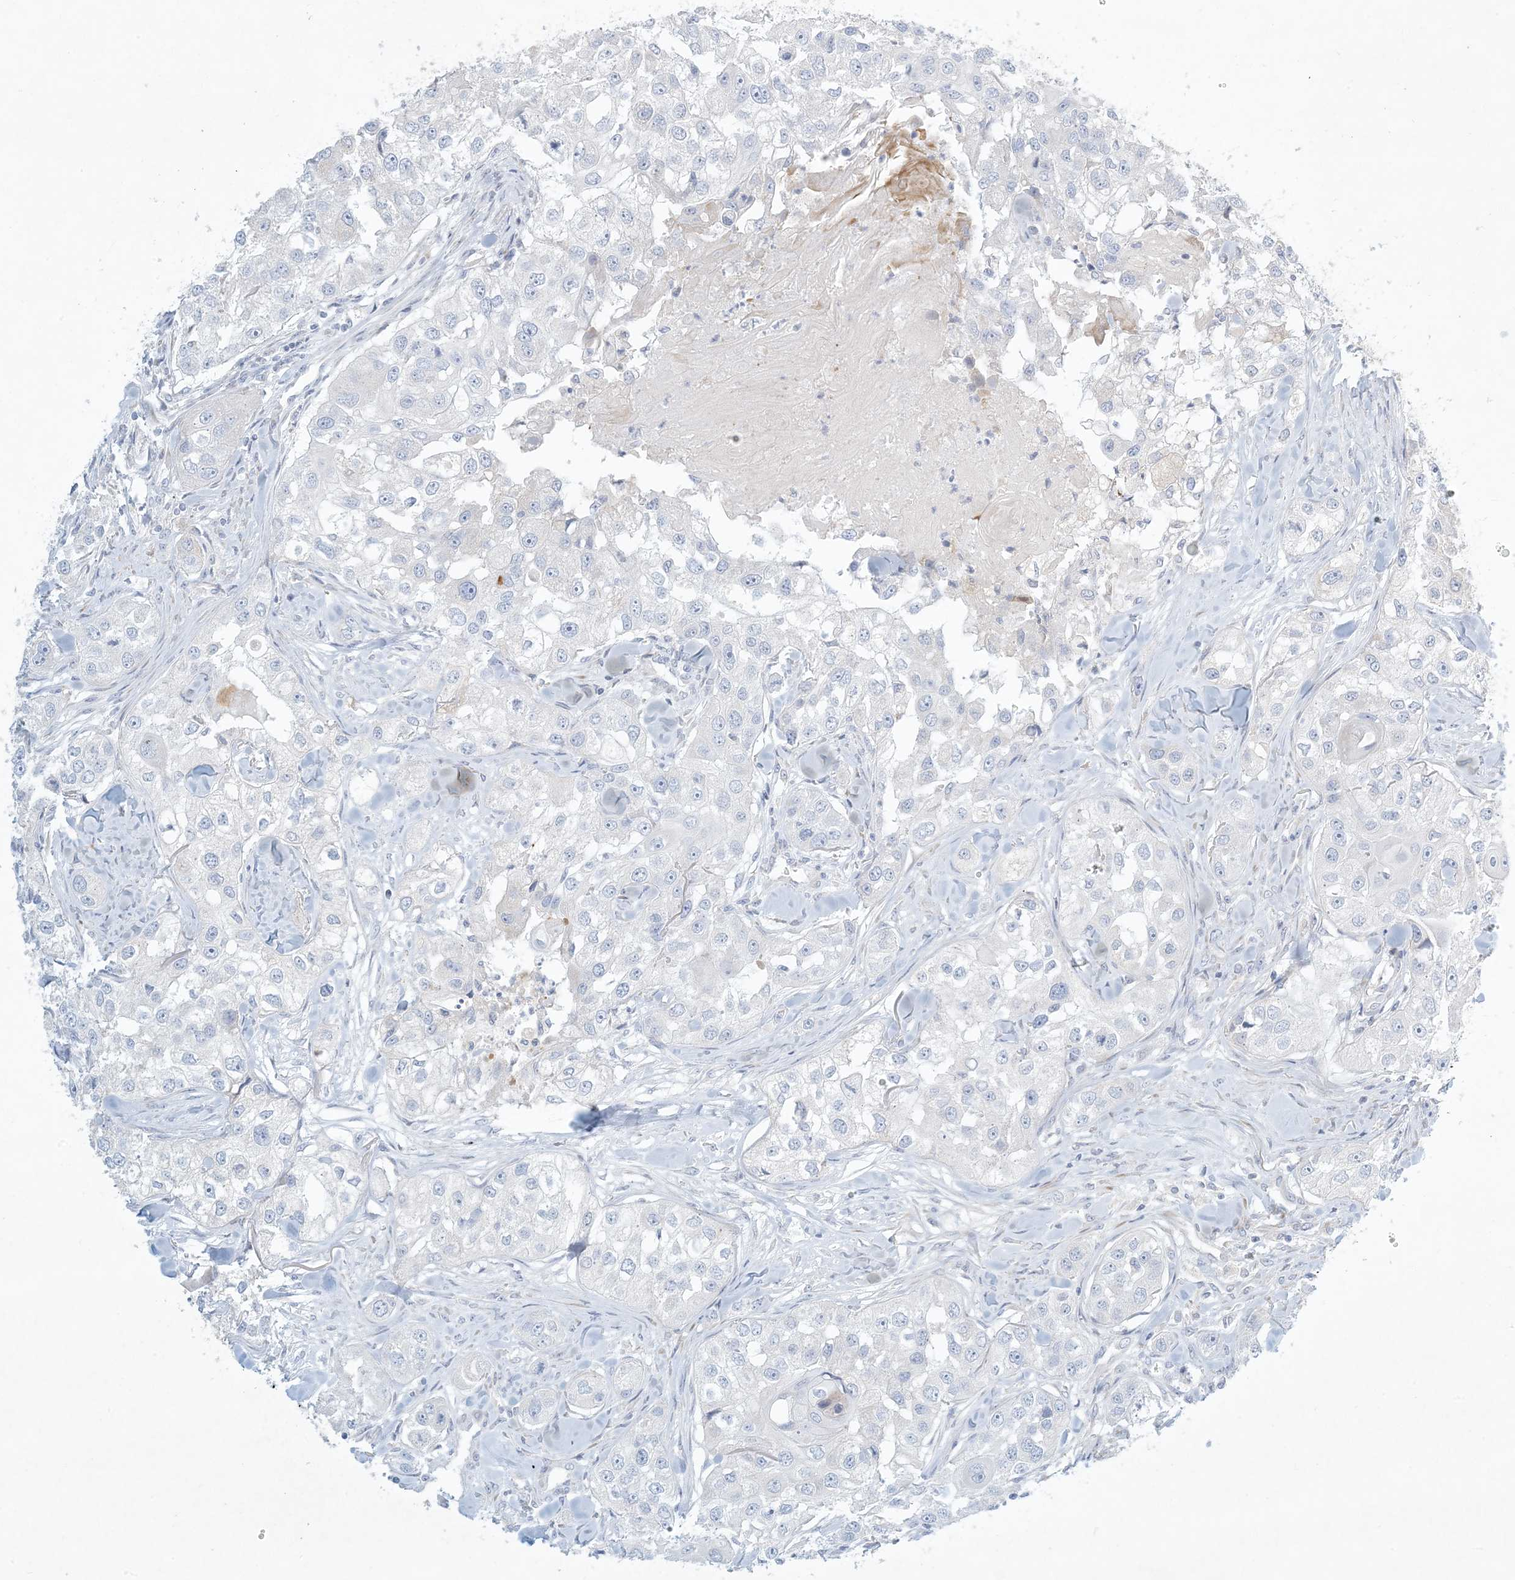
{"staining": {"intensity": "negative", "quantity": "none", "location": "none"}, "tissue": "head and neck cancer", "cell_type": "Tumor cells", "image_type": "cancer", "snomed": [{"axis": "morphology", "description": "Normal tissue, NOS"}, {"axis": "morphology", "description": "Squamous cell carcinoma, NOS"}, {"axis": "topography", "description": "Skeletal muscle"}, {"axis": "topography", "description": "Head-Neck"}], "caption": "Immunohistochemical staining of squamous cell carcinoma (head and neck) demonstrates no significant positivity in tumor cells.", "gene": "ZNF385D", "patient": {"sex": "male", "age": 51}}